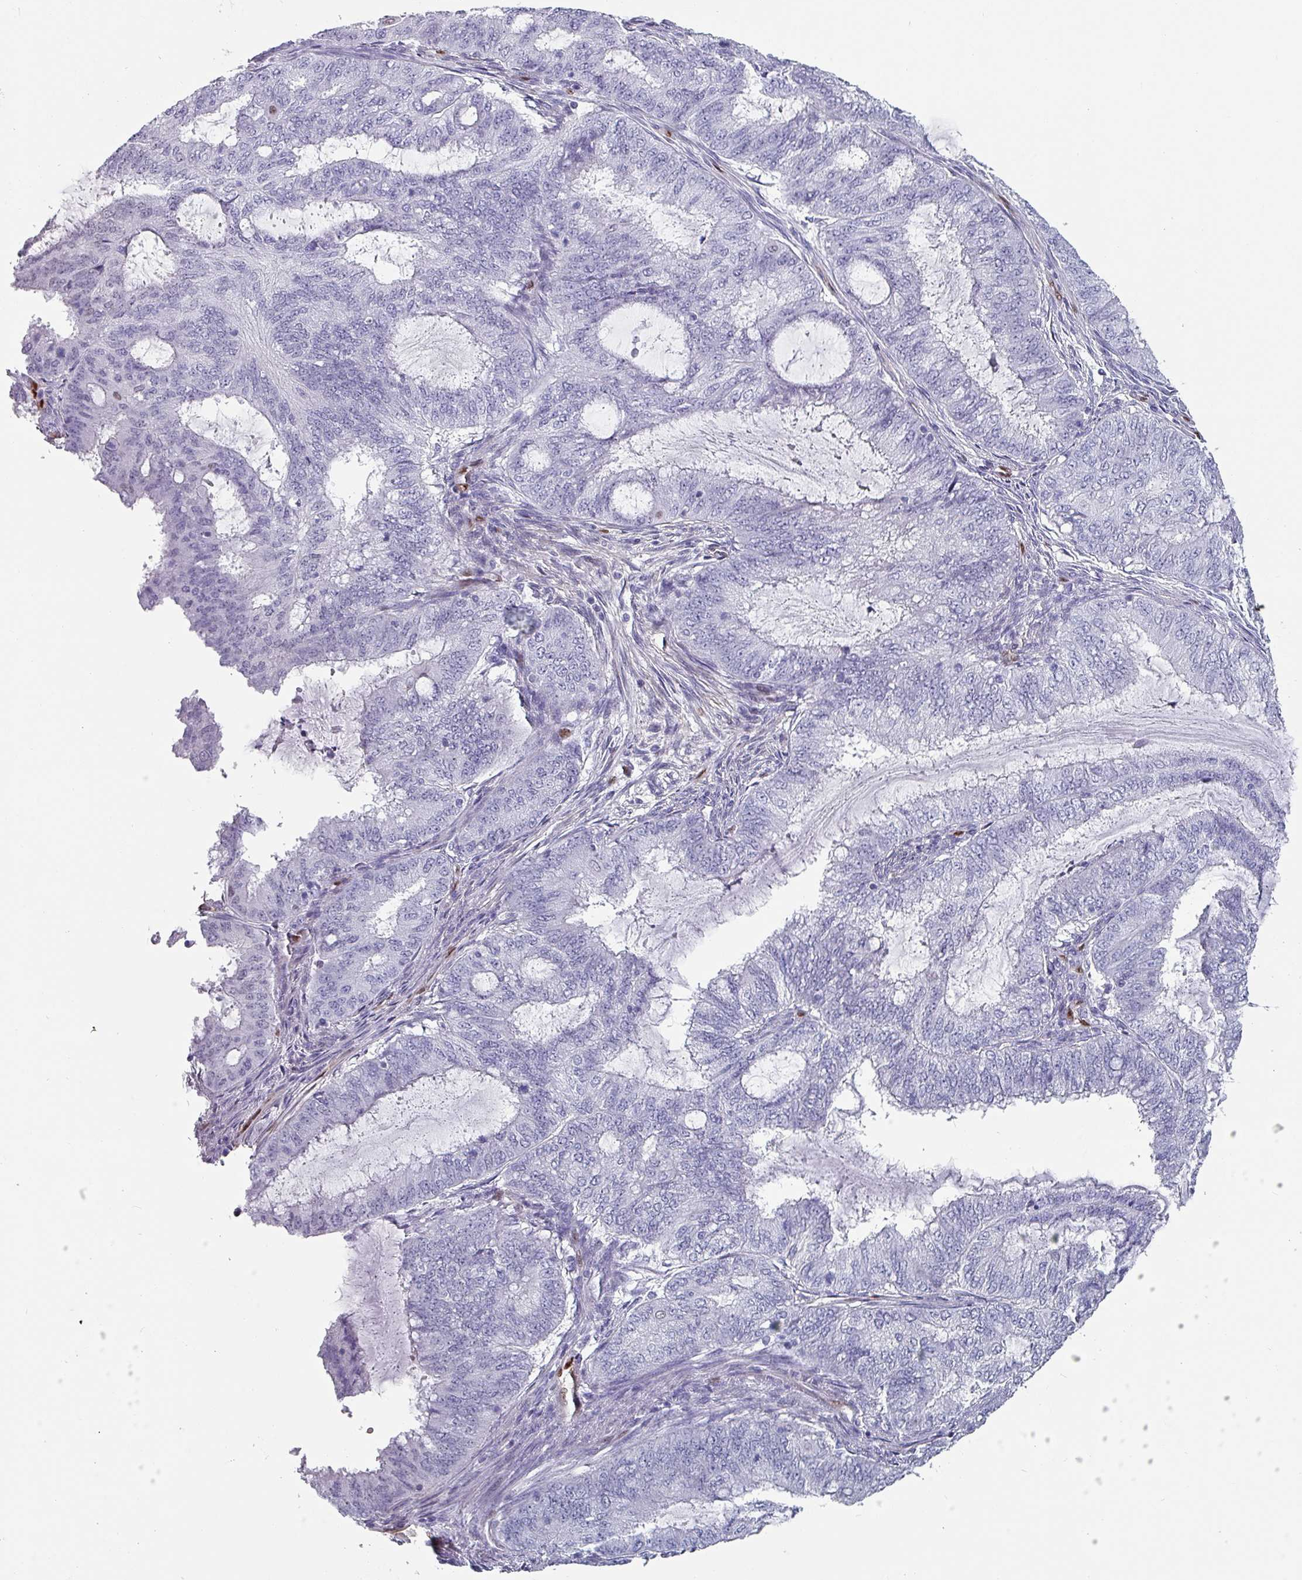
{"staining": {"intensity": "negative", "quantity": "none", "location": "none"}, "tissue": "endometrial cancer", "cell_type": "Tumor cells", "image_type": "cancer", "snomed": [{"axis": "morphology", "description": "Adenocarcinoma, NOS"}, {"axis": "topography", "description": "Endometrium"}], "caption": "Endometrial cancer (adenocarcinoma) stained for a protein using immunohistochemistry (IHC) displays no staining tumor cells.", "gene": "ZNF816-ZNF321P", "patient": {"sex": "female", "age": 51}}